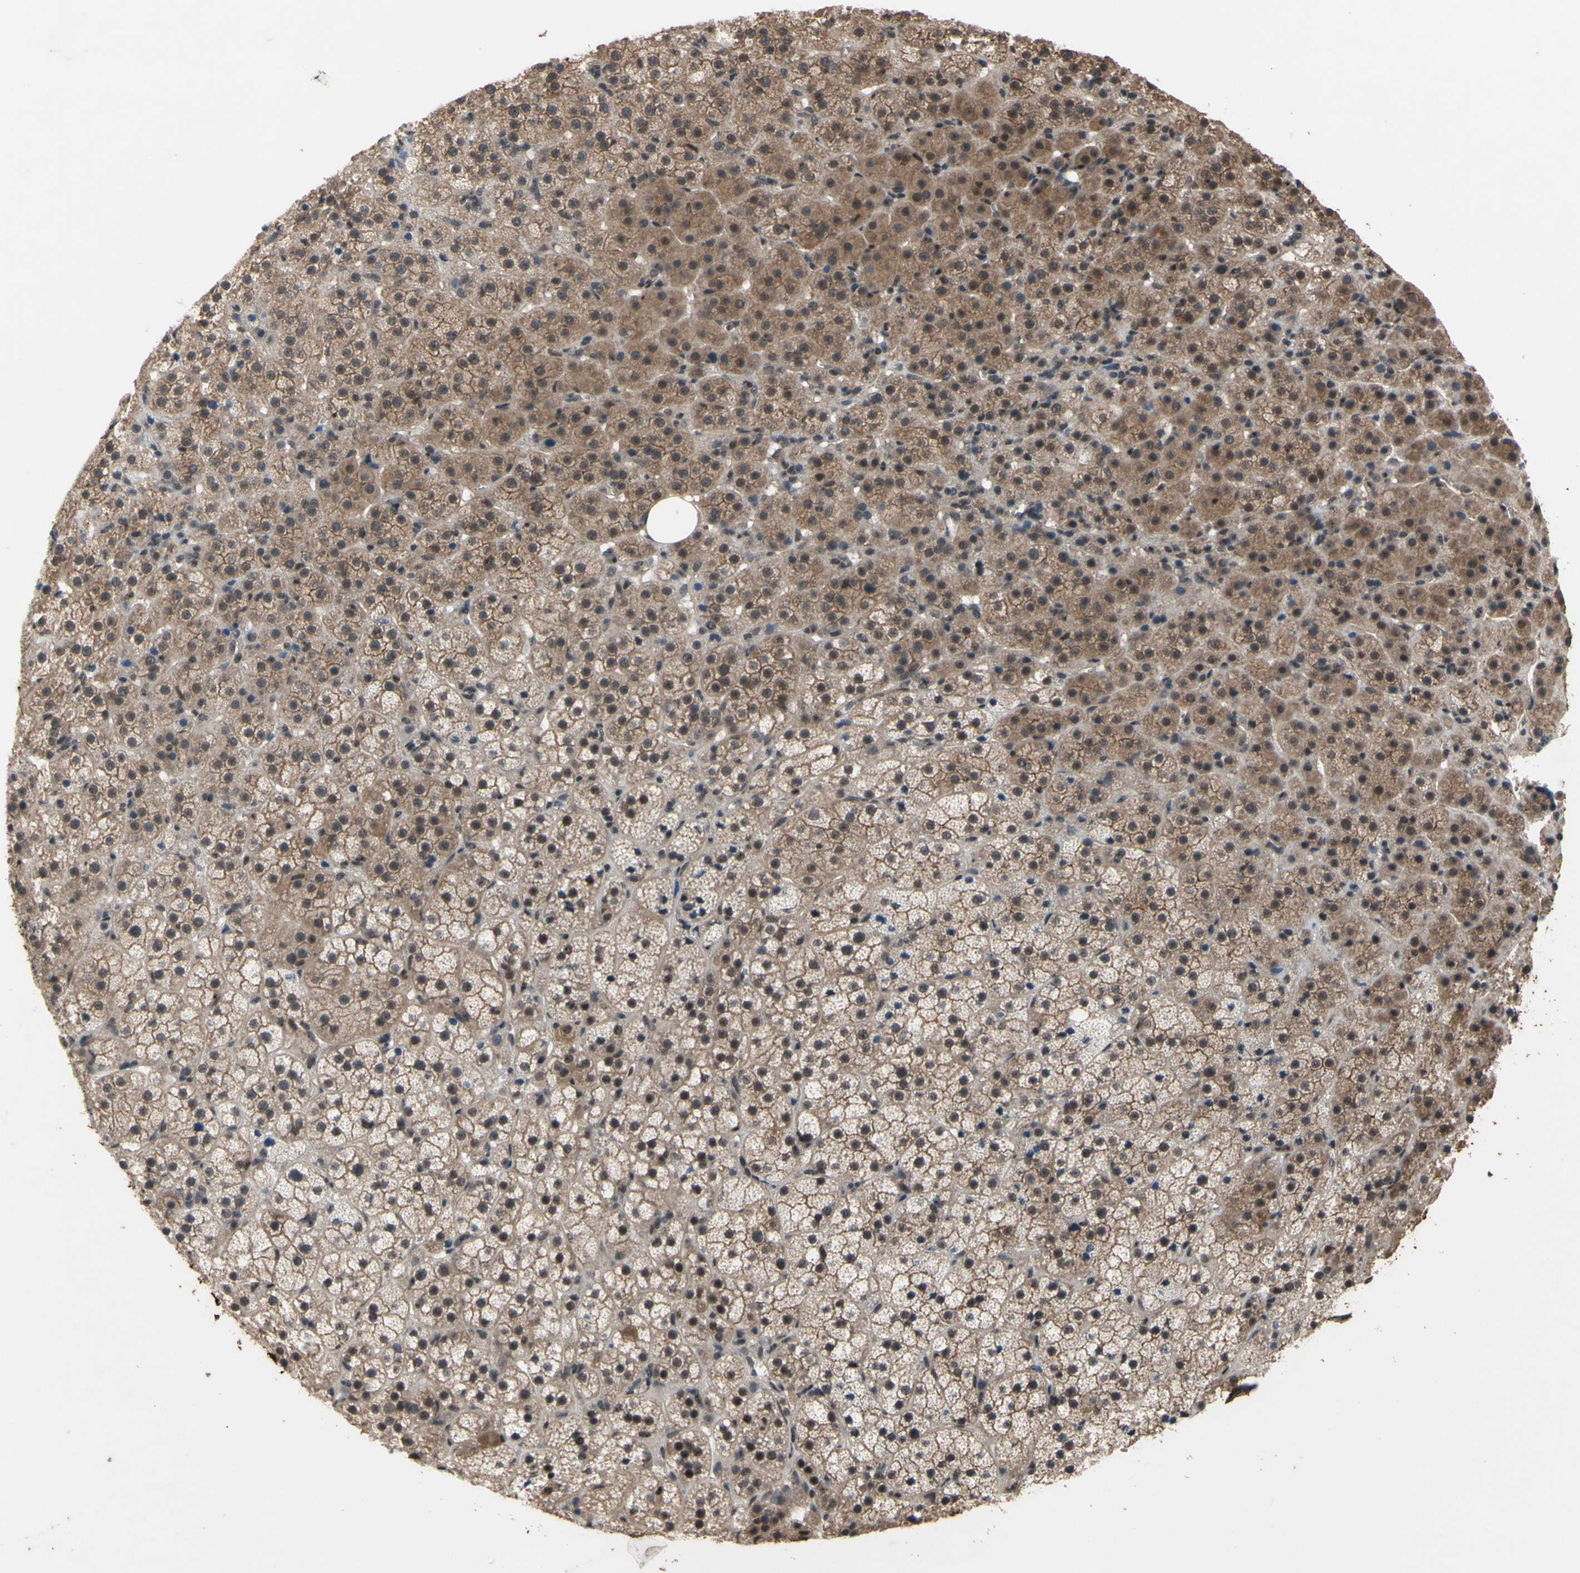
{"staining": {"intensity": "moderate", "quantity": ">75%", "location": "cytoplasmic/membranous"}, "tissue": "adrenal gland", "cell_type": "Glandular cells", "image_type": "normal", "snomed": [{"axis": "morphology", "description": "Normal tissue, NOS"}, {"axis": "topography", "description": "Adrenal gland"}], "caption": "This photomicrograph exhibits immunohistochemistry staining of unremarkable adrenal gland, with medium moderate cytoplasmic/membranous expression in about >75% of glandular cells.", "gene": "TRDMT1", "patient": {"sex": "female", "age": 57}}